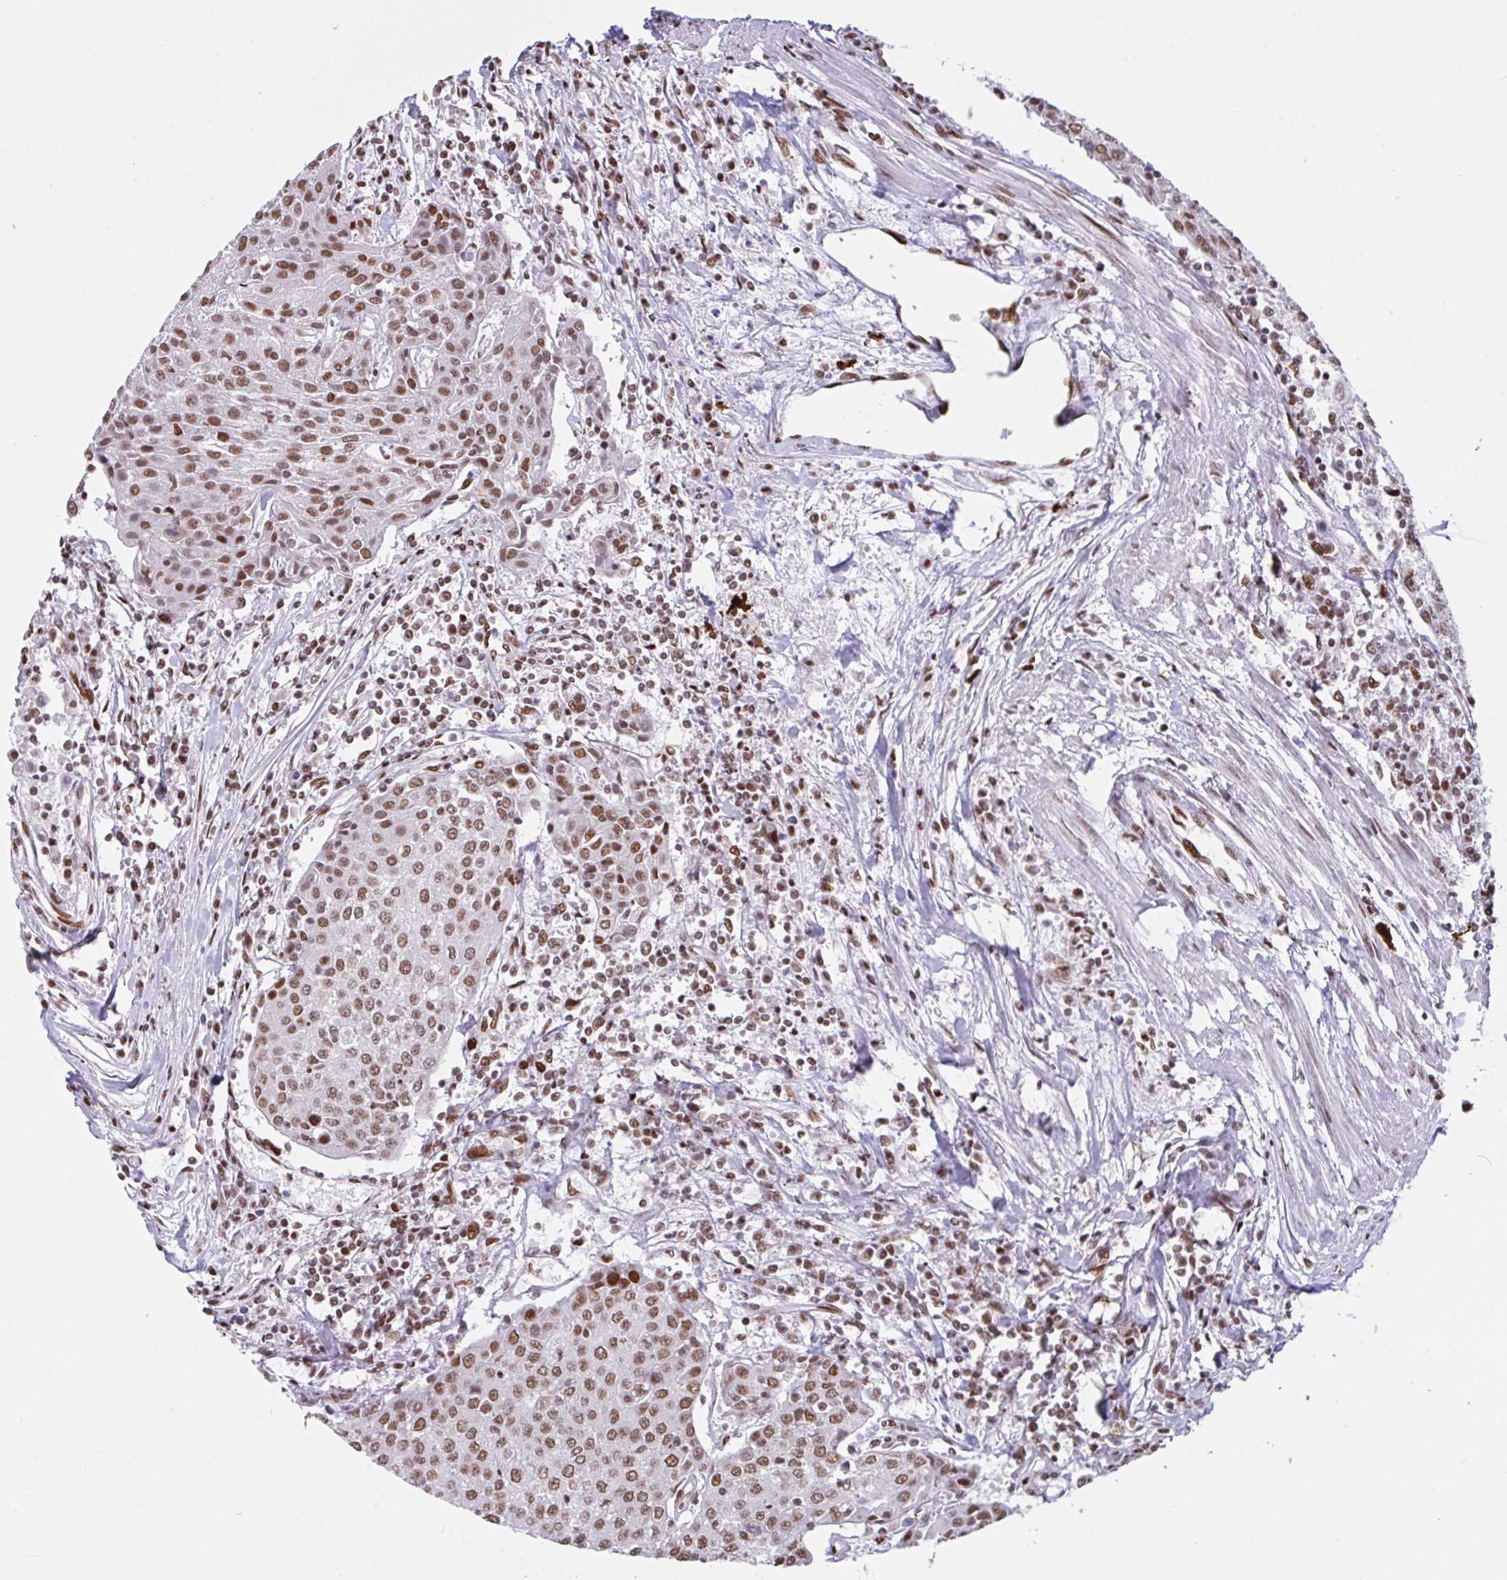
{"staining": {"intensity": "moderate", "quantity": ">75%", "location": "nuclear"}, "tissue": "urothelial cancer", "cell_type": "Tumor cells", "image_type": "cancer", "snomed": [{"axis": "morphology", "description": "Urothelial carcinoma, High grade"}, {"axis": "topography", "description": "Urinary bladder"}], "caption": "Immunohistochemical staining of urothelial carcinoma (high-grade) reveals moderate nuclear protein expression in approximately >75% of tumor cells.", "gene": "CLP1", "patient": {"sex": "female", "age": 85}}